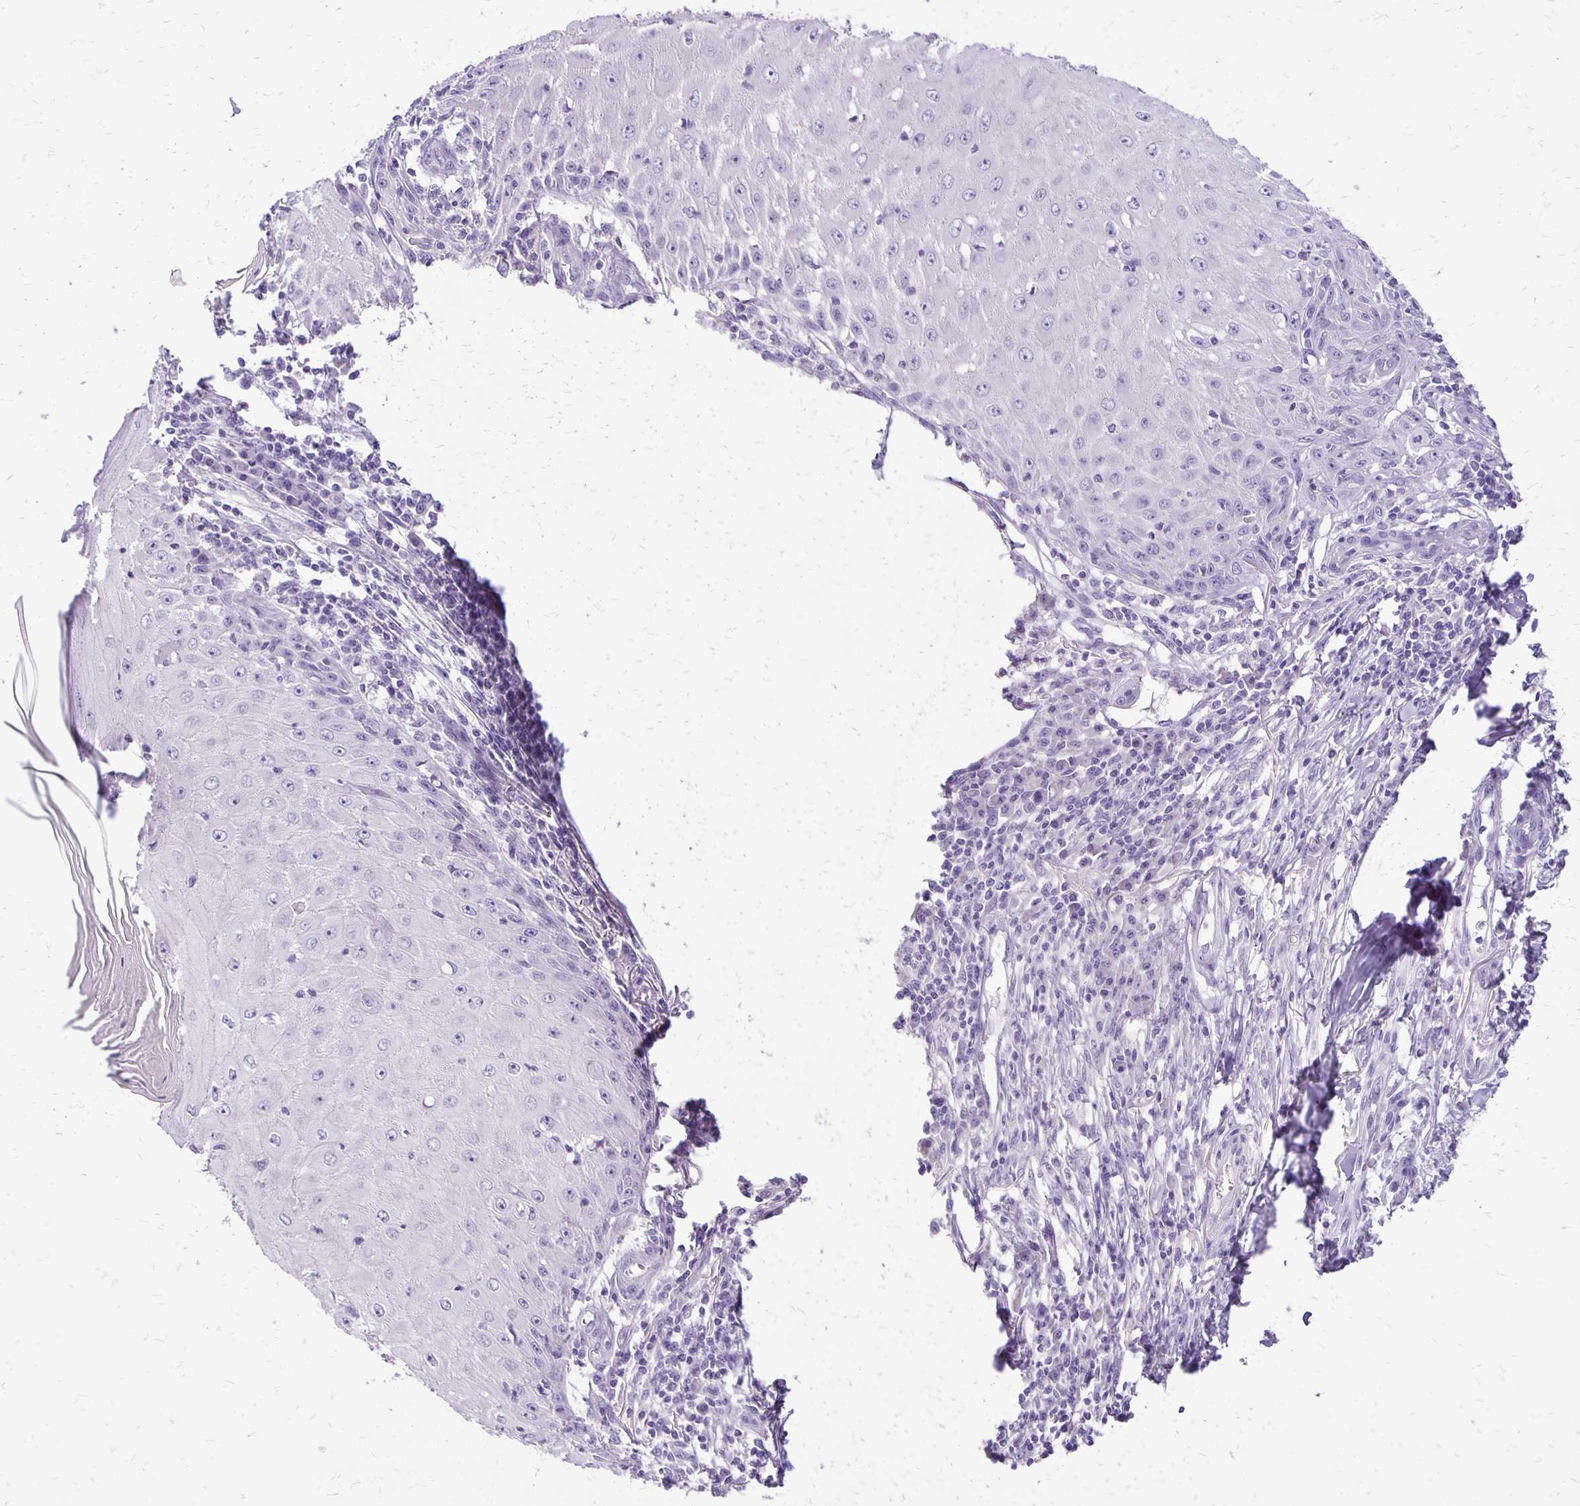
{"staining": {"intensity": "negative", "quantity": "none", "location": "none"}, "tissue": "skin cancer", "cell_type": "Tumor cells", "image_type": "cancer", "snomed": [{"axis": "morphology", "description": "Squamous cell carcinoma, NOS"}, {"axis": "topography", "description": "Skin"}], "caption": "Micrograph shows no protein expression in tumor cells of skin squamous cell carcinoma tissue.", "gene": "ANKRD45", "patient": {"sex": "female", "age": 73}}